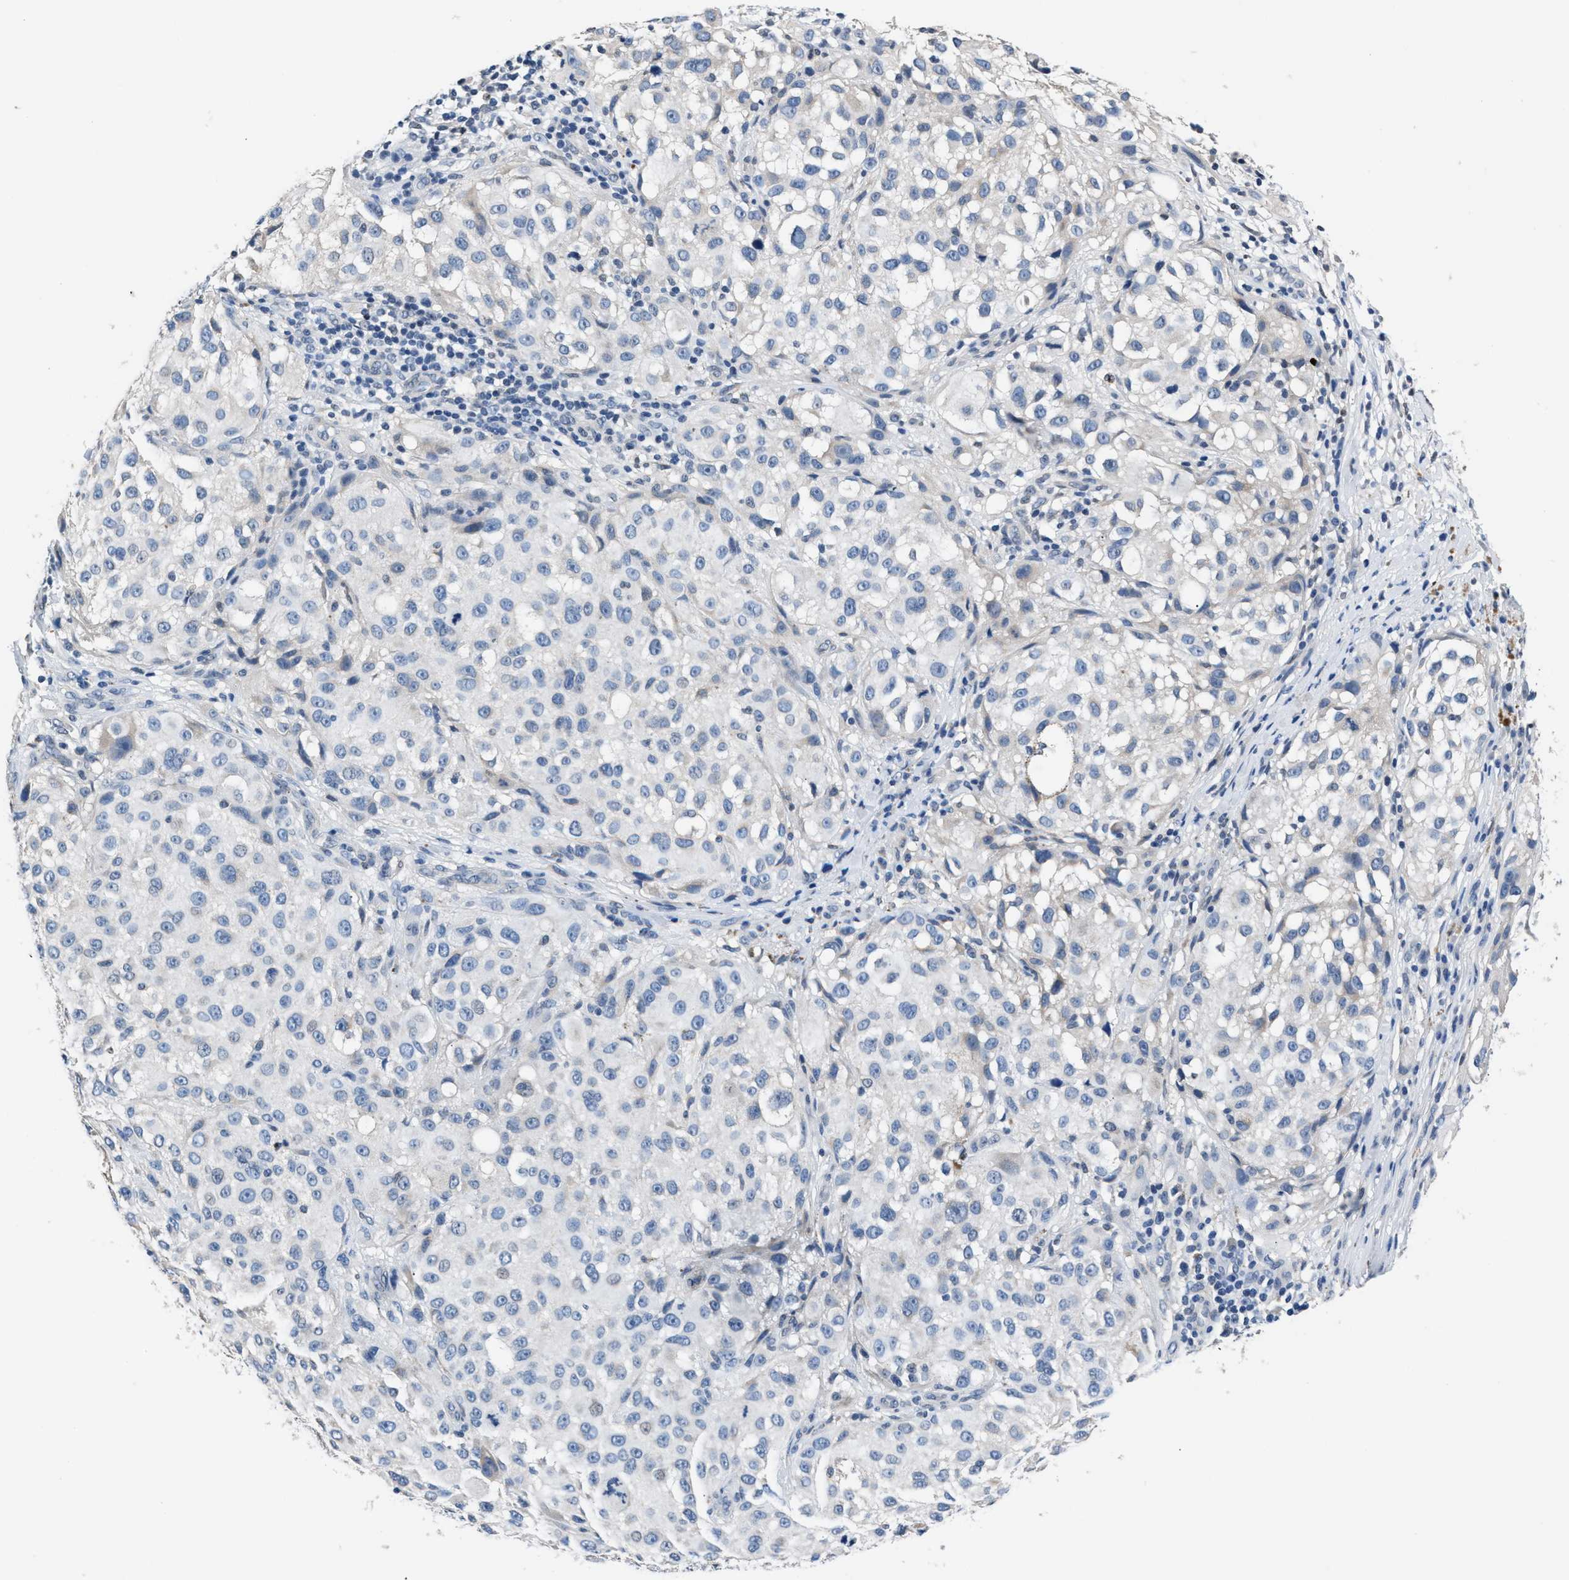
{"staining": {"intensity": "negative", "quantity": "none", "location": "none"}, "tissue": "melanoma", "cell_type": "Tumor cells", "image_type": "cancer", "snomed": [{"axis": "morphology", "description": "Necrosis, NOS"}, {"axis": "morphology", "description": "Malignant melanoma, NOS"}, {"axis": "topography", "description": "Skin"}], "caption": "Tumor cells are negative for protein expression in human malignant melanoma.", "gene": "MYH3", "patient": {"sex": "female", "age": 87}}